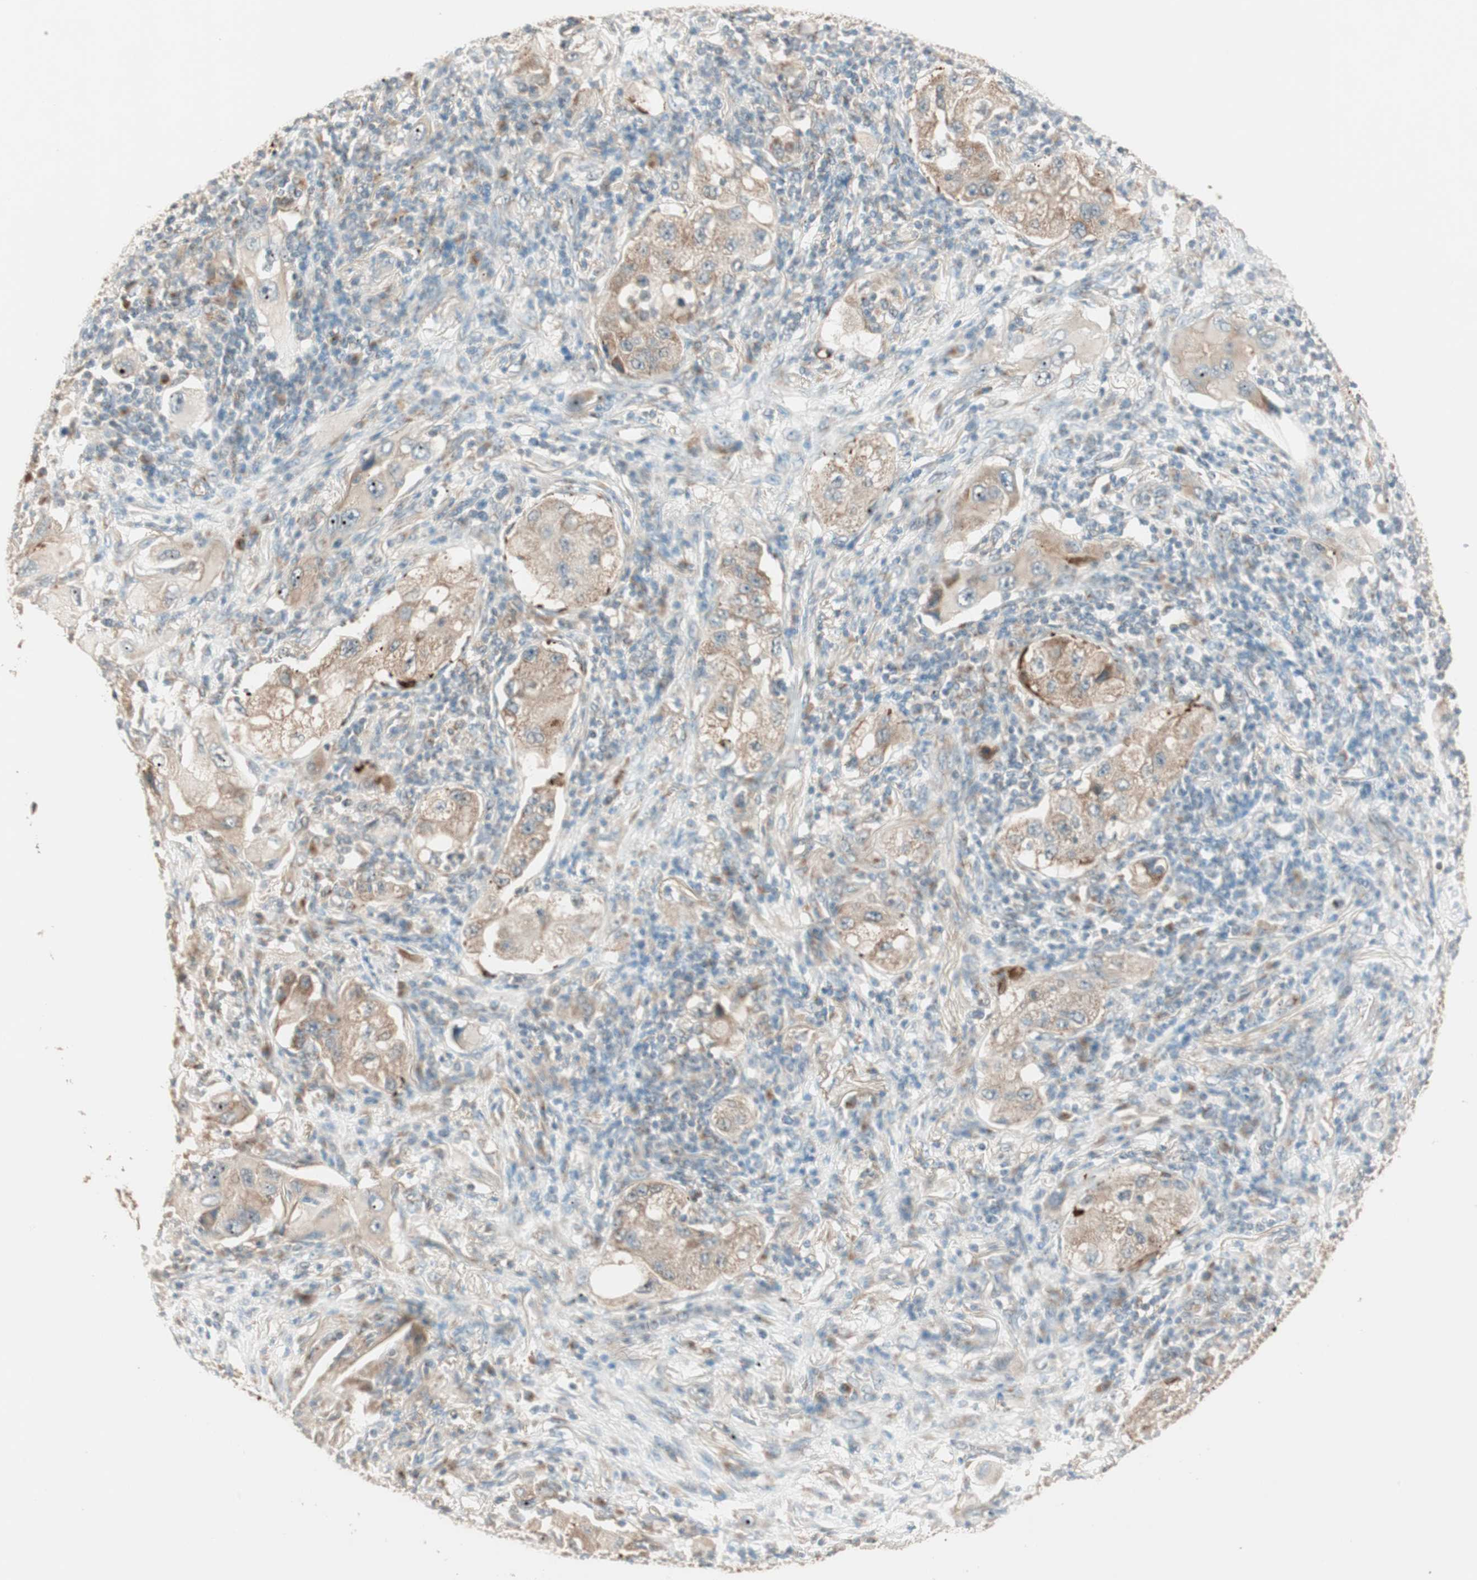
{"staining": {"intensity": "weak", "quantity": ">75%", "location": "cytoplasmic/membranous"}, "tissue": "lung cancer", "cell_type": "Tumor cells", "image_type": "cancer", "snomed": [{"axis": "morphology", "description": "Adenocarcinoma, NOS"}, {"axis": "topography", "description": "Lung"}], "caption": "Tumor cells reveal low levels of weak cytoplasmic/membranous expression in about >75% of cells in human lung cancer (adenocarcinoma).", "gene": "SEC16A", "patient": {"sex": "female", "age": 65}}